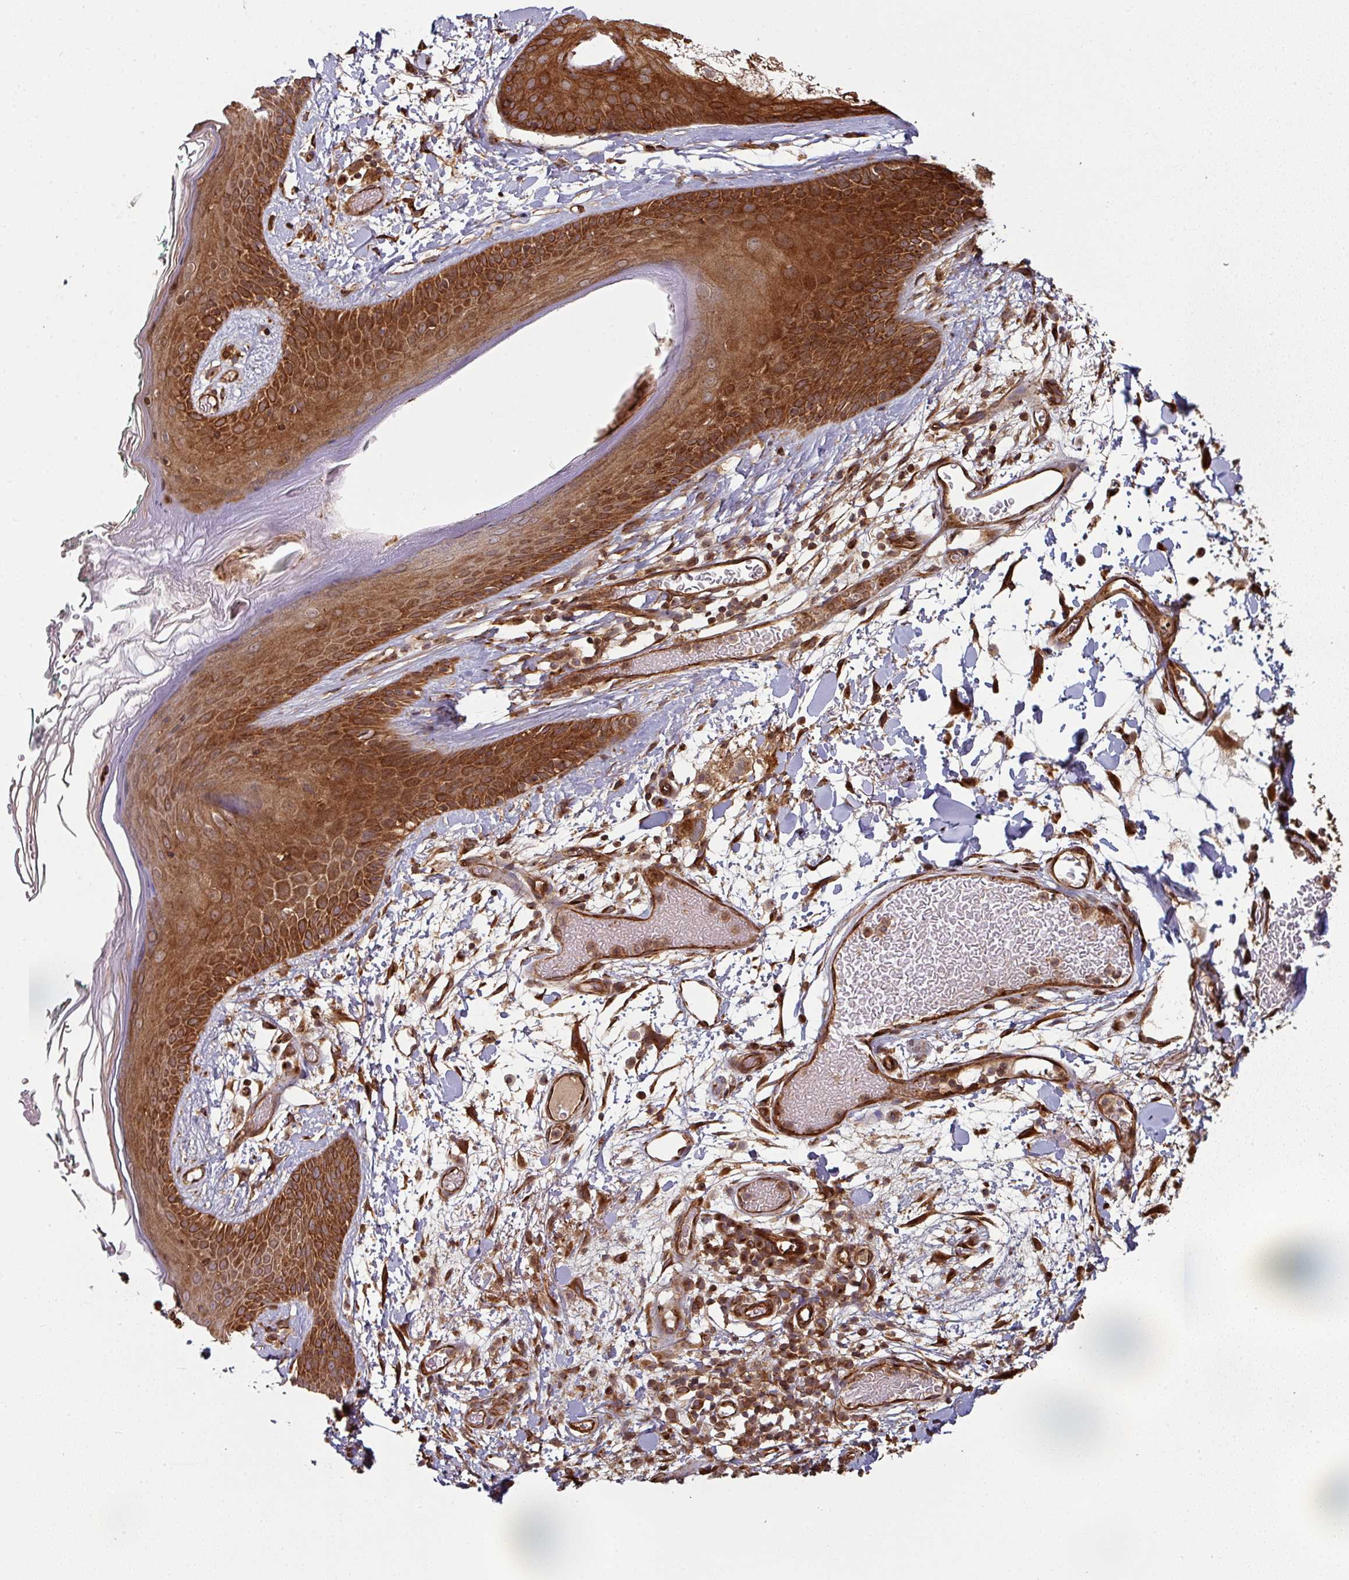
{"staining": {"intensity": "moderate", "quantity": ">75%", "location": "cytoplasmic/membranous"}, "tissue": "skin", "cell_type": "Fibroblasts", "image_type": "normal", "snomed": [{"axis": "morphology", "description": "Normal tissue, NOS"}, {"axis": "topography", "description": "Skin"}], "caption": "A brown stain shows moderate cytoplasmic/membranous staining of a protein in fibroblasts of benign skin.", "gene": "SIK1", "patient": {"sex": "male", "age": 79}}